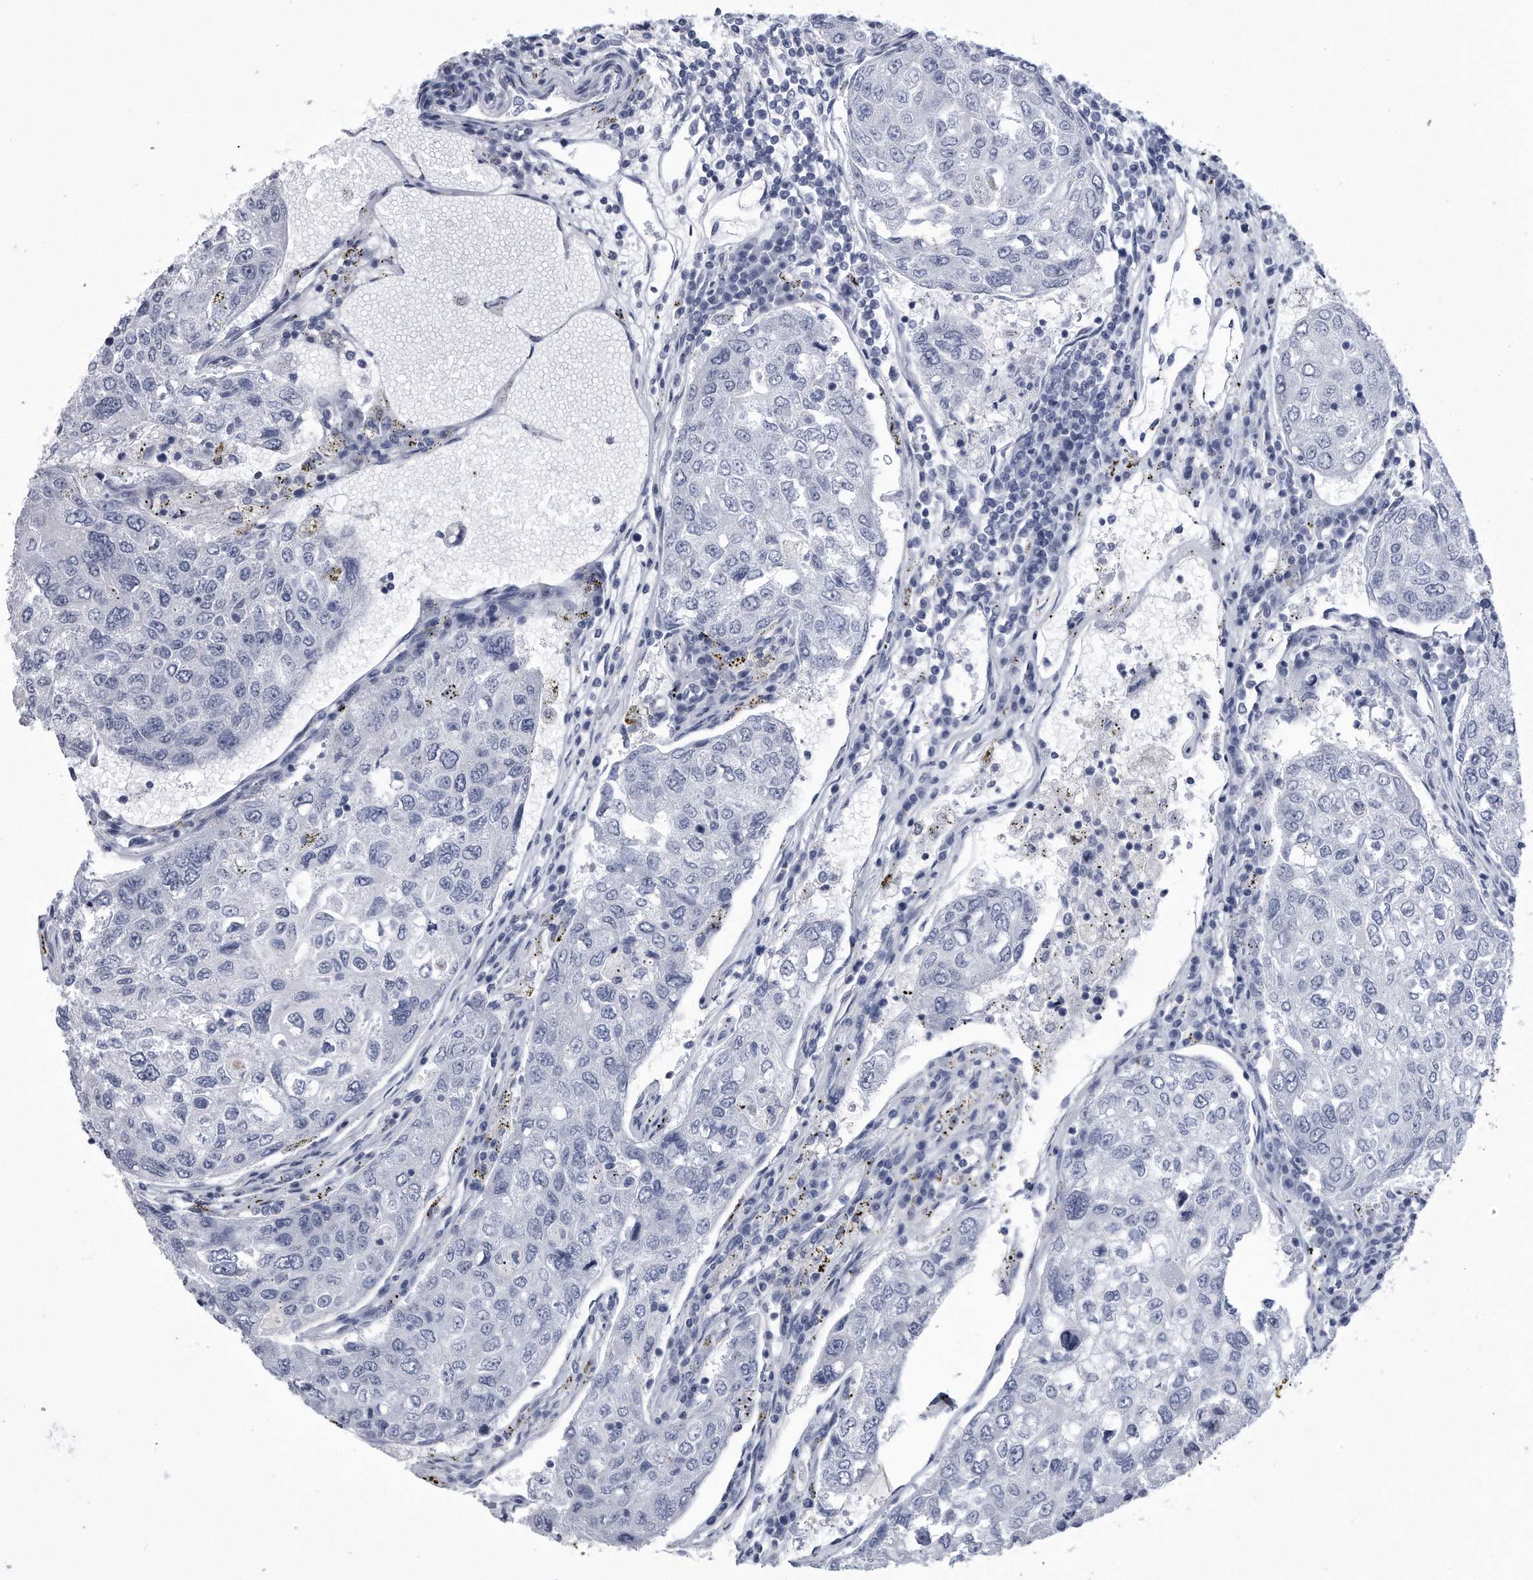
{"staining": {"intensity": "negative", "quantity": "none", "location": "none"}, "tissue": "urothelial cancer", "cell_type": "Tumor cells", "image_type": "cancer", "snomed": [{"axis": "morphology", "description": "Urothelial carcinoma, High grade"}, {"axis": "topography", "description": "Lymph node"}, {"axis": "topography", "description": "Urinary bladder"}], "caption": "Protein analysis of urothelial cancer reveals no significant expression in tumor cells.", "gene": "PYGB", "patient": {"sex": "male", "age": 51}}